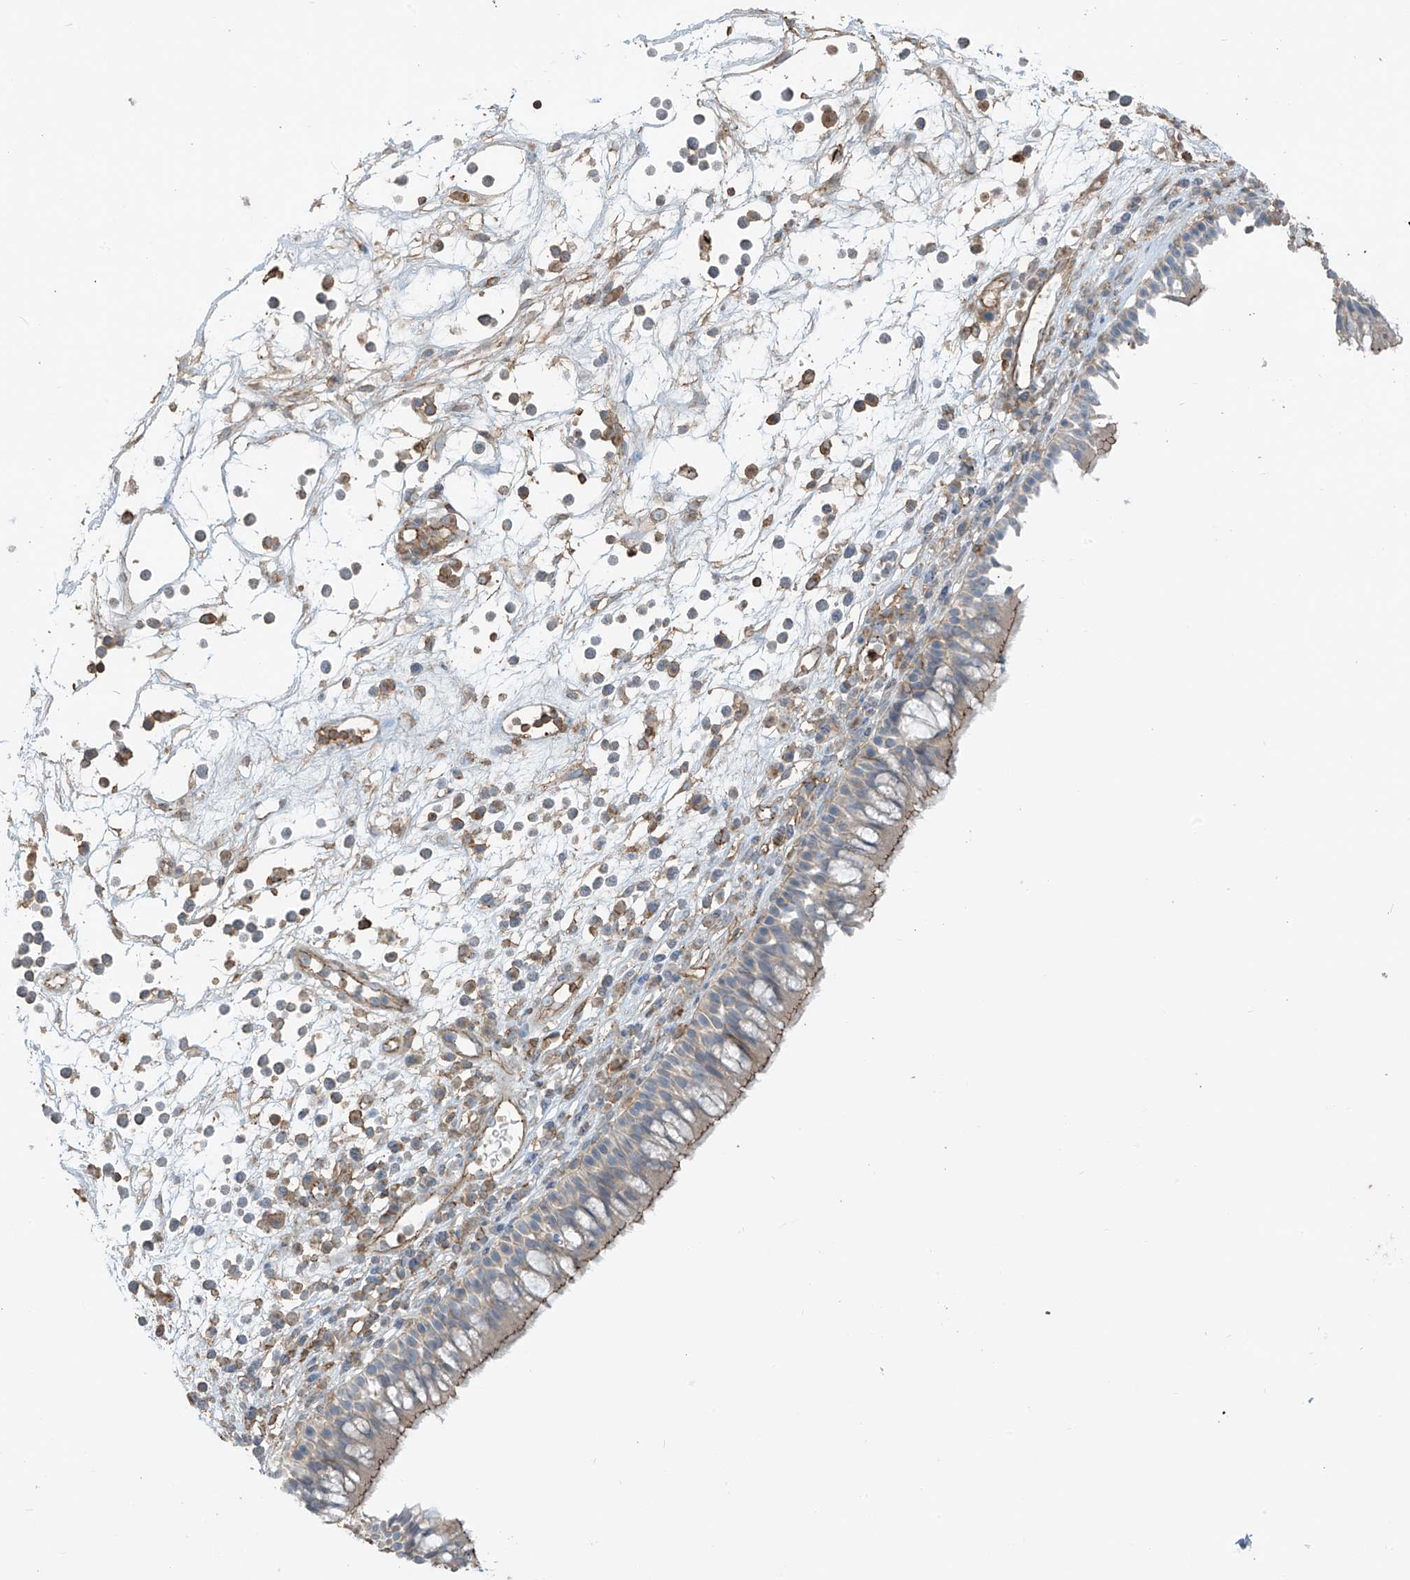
{"staining": {"intensity": "moderate", "quantity": "25%-75%", "location": "cytoplasmic/membranous"}, "tissue": "nasopharynx", "cell_type": "Respiratory epithelial cells", "image_type": "normal", "snomed": [{"axis": "morphology", "description": "Normal tissue, NOS"}, {"axis": "morphology", "description": "Inflammation, NOS"}, {"axis": "morphology", "description": "Malignant melanoma, Metastatic site"}, {"axis": "topography", "description": "Nasopharynx"}], "caption": "This histopathology image reveals immunohistochemistry staining of unremarkable human nasopharynx, with medium moderate cytoplasmic/membranous staining in about 25%-75% of respiratory epithelial cells.", "gene": "SLC9A2", "patient": {"sex": "male", "age": 70}}